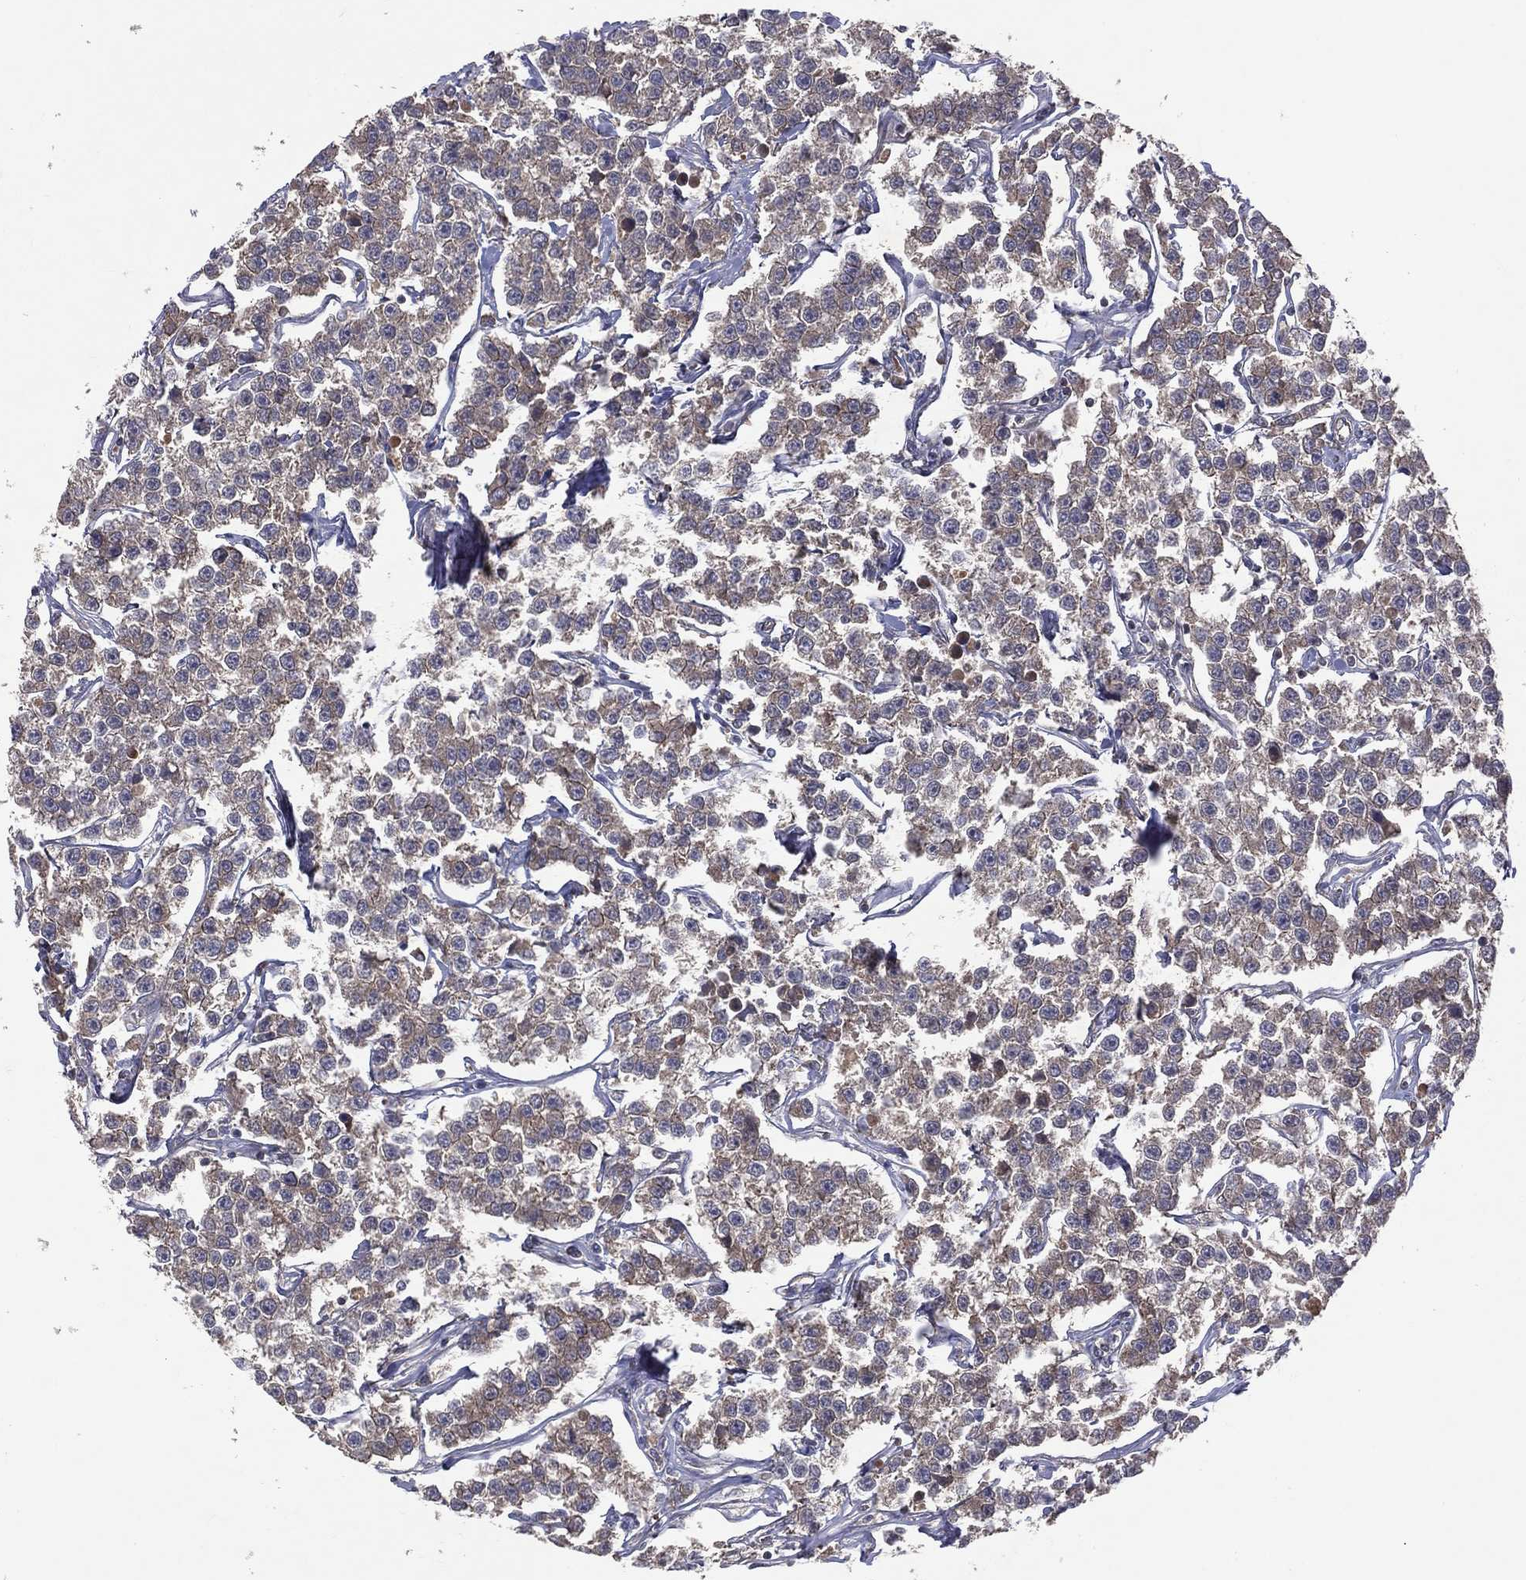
{"staining": {"intensity": "weak", "quantity": "<25%", "location": "cytoplasmic/membranous"}, "tissue": "testis cancer", "cell_type": "Tumor cells", "image_type": "cancer", "snomed": [{"axis": "morphology", "description": "Seminoma, NOS"}, {"axis": "topography", "description": "Testis"}], "caption": "DAB immunohistochemical staining of human testis seminoma shows no significant staining in tumor cells.", "gene": "STARD3", "patient": {"sex": "male", "age": 59}}